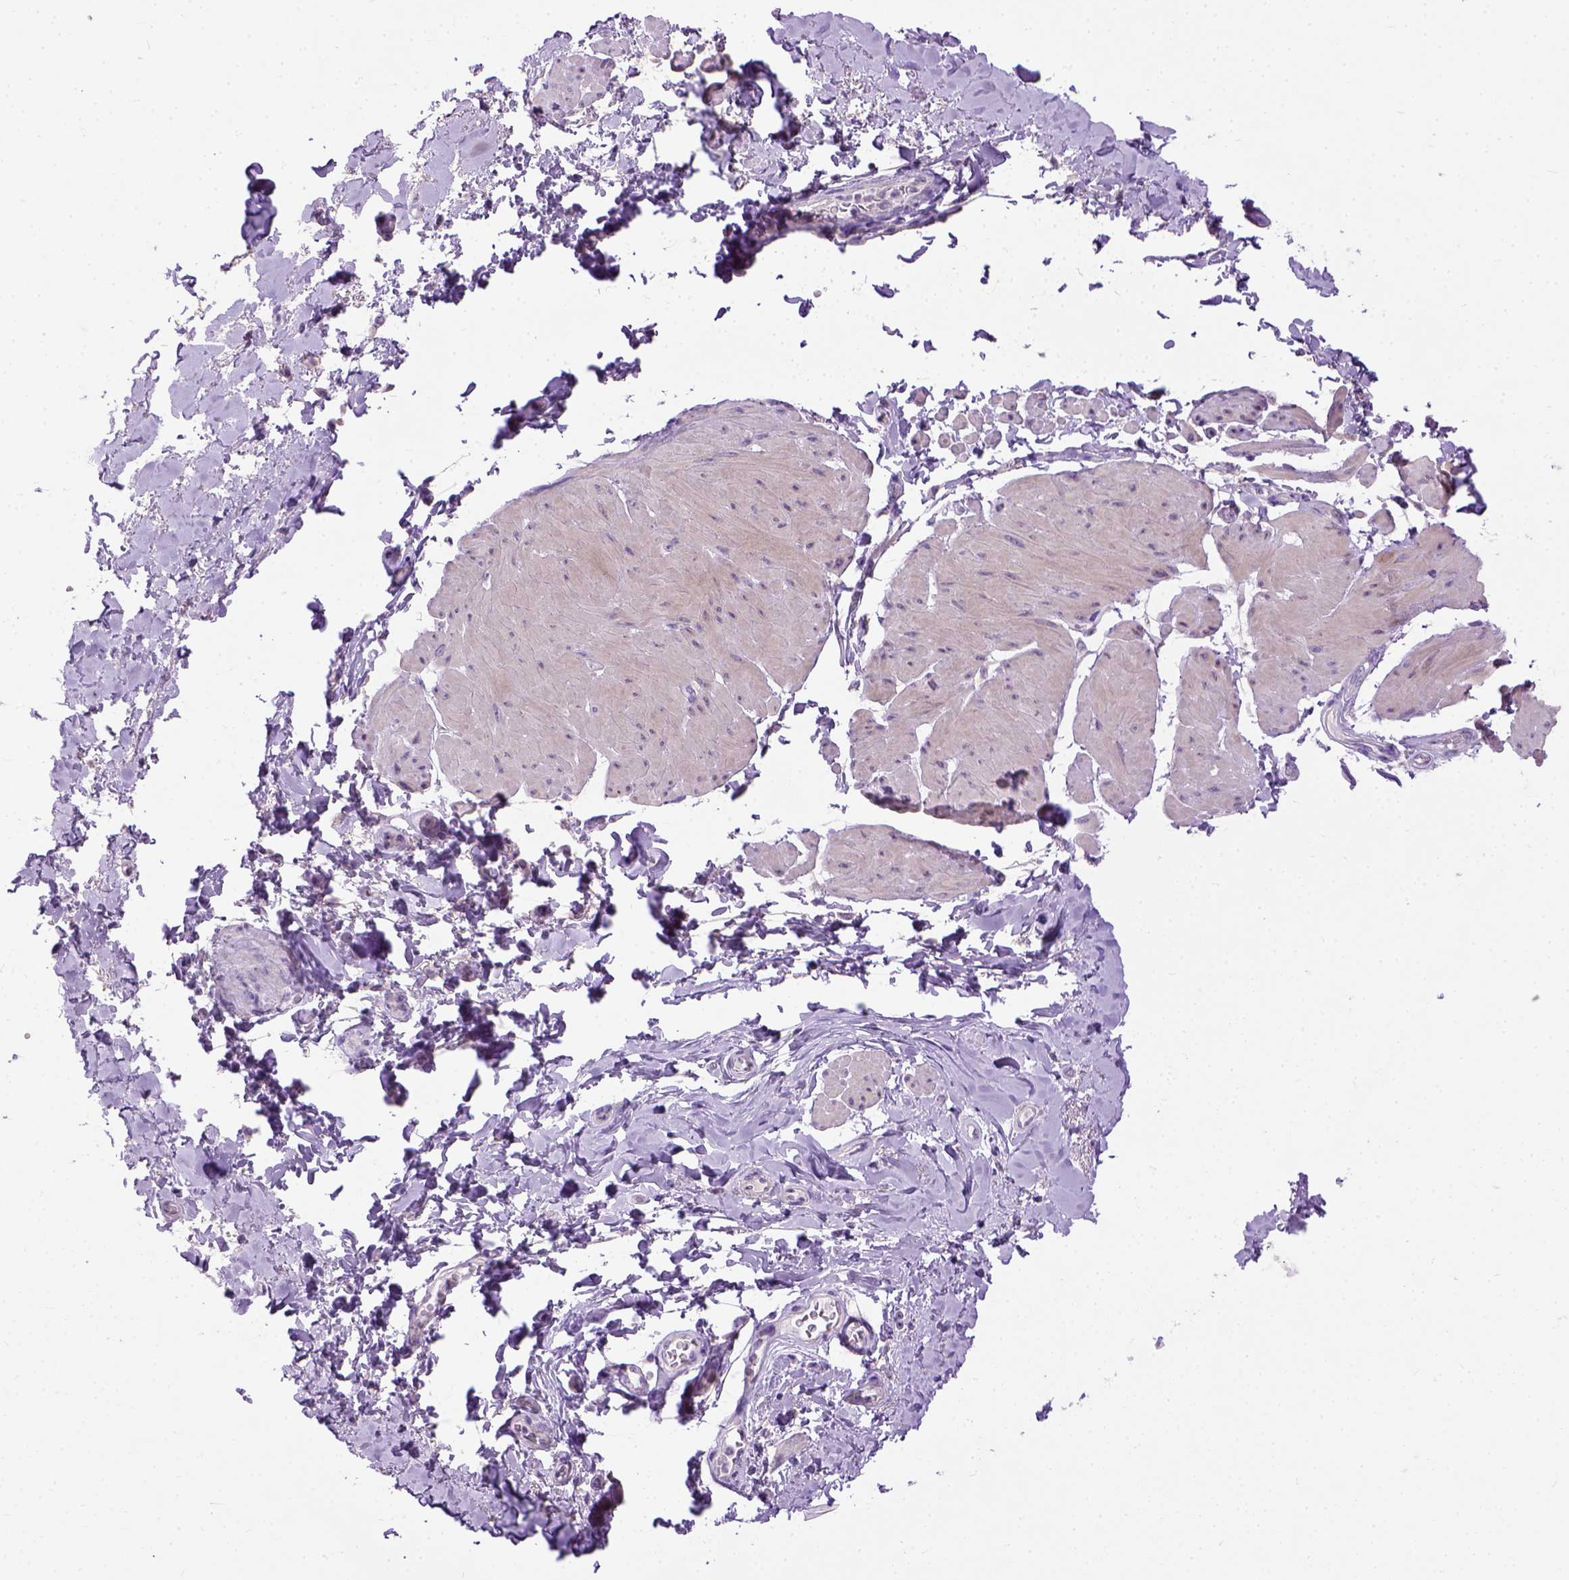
{"staining": {"intensity": "negative", "quantity": "none", "location": "none"}, "tissue": "adipose tissue", "cell_type": "Adipocytes", "image_type": "normal", "snomed": [{"axis": "morphology", "description": "Normal tissue, NOS"}, {"axis": "topography", "description": "Urinary bladder"}, {"axis": "topography", "description": "Peripheral nerve tissue"}], "caption": "This is a photomicrograph of IHC staining of normal adipose tissue, which shows no expression in adipocytes. (DAB immunohistochemistry (IHC) with hematoxylin counter stain).", "gene": "UTP4", "patient": {"sex": "female", "age": 60}}